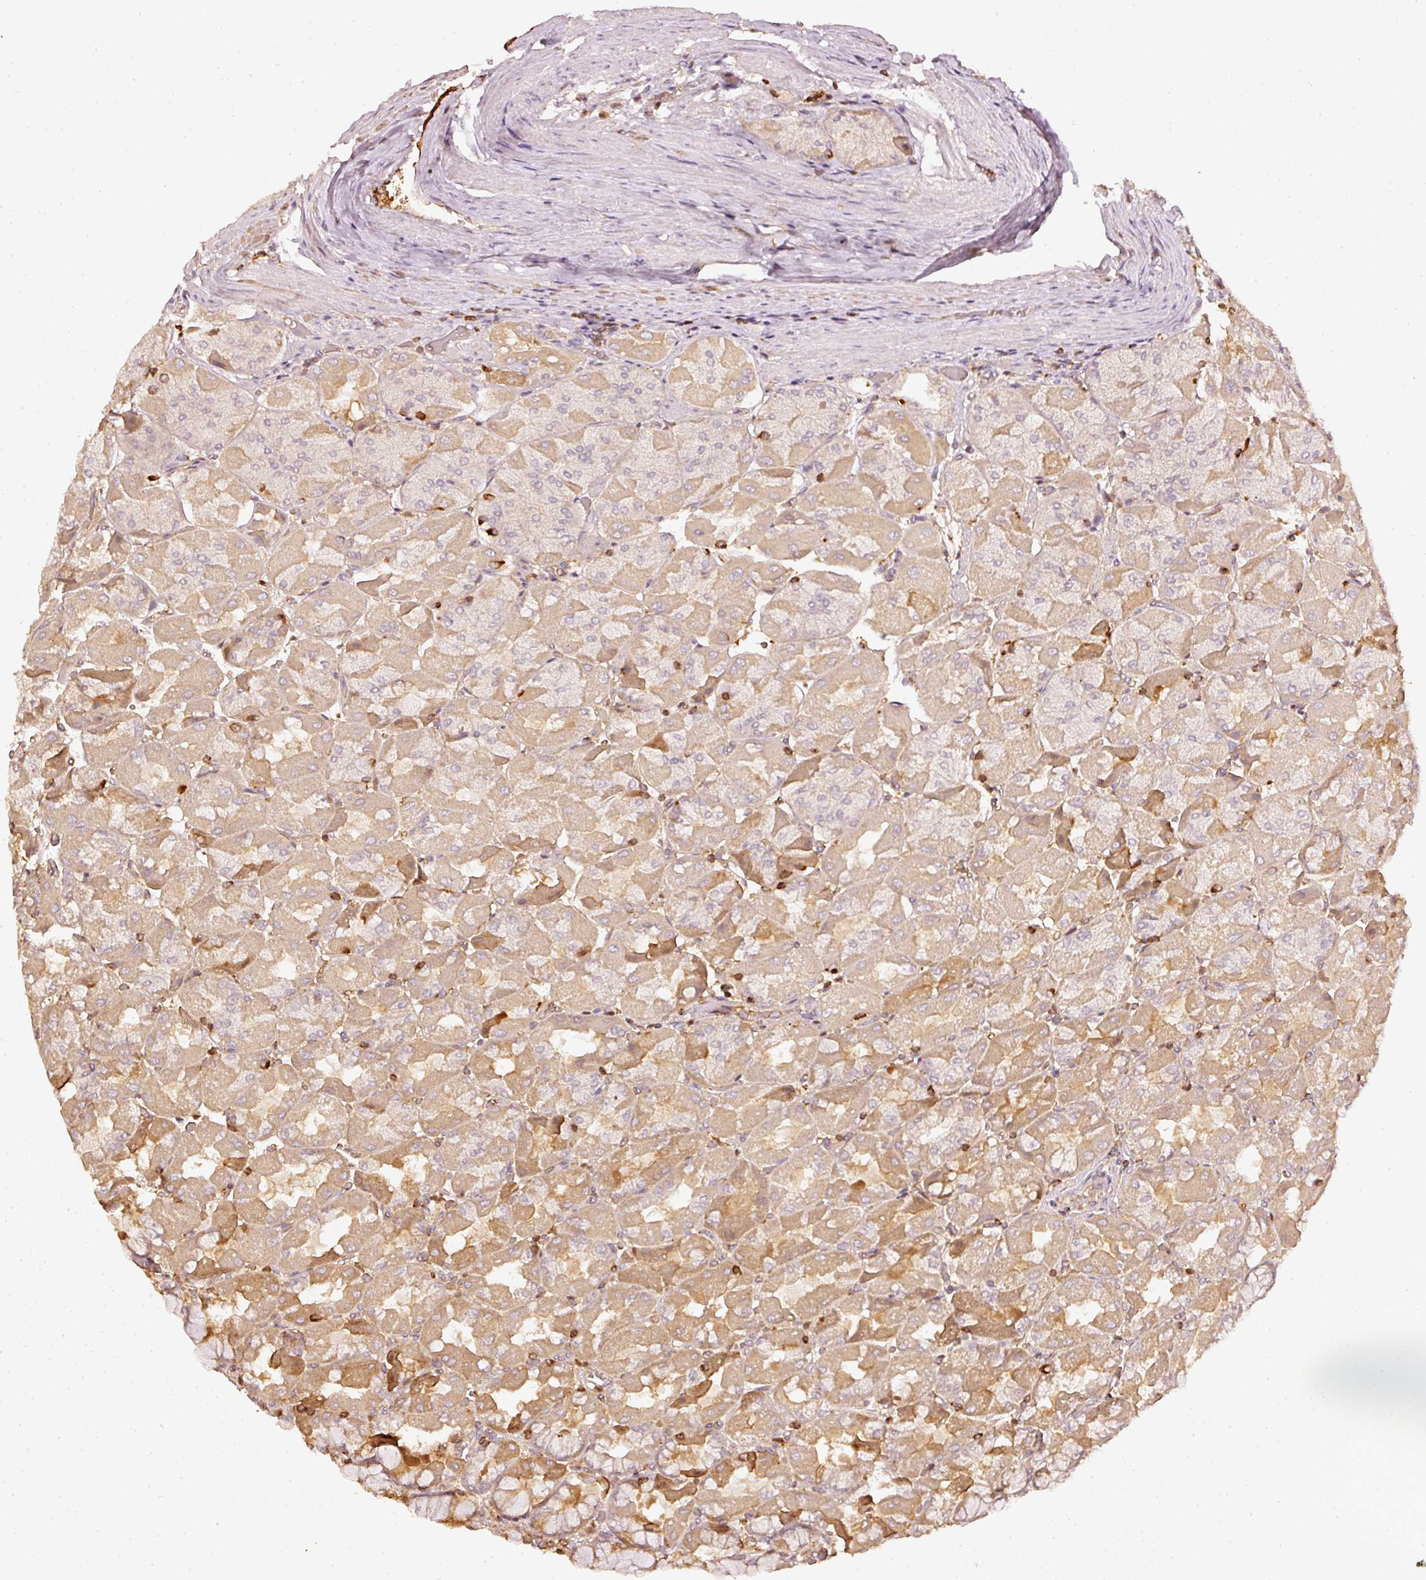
{"staining": {"intensity": "moderate", "quantity": ">75%", "location": "cytoplasmic/membranous"}, "tissue": "stomach", "cell_type": "Glandular cells", "image_type": "normal", "snomed": [{"axis": "morphology", "description": "Normal tissue, NOS"}, {"axis": "topography", "description": "Stomach"}], "caption": "Immunohistochemical staining of normal human stomach displays moderate cytoplasmic/membranous protein positivity in approximately >75% of glandular cells.", "gene": "EVL", "patient": {"sex": "female", "age": 61}}